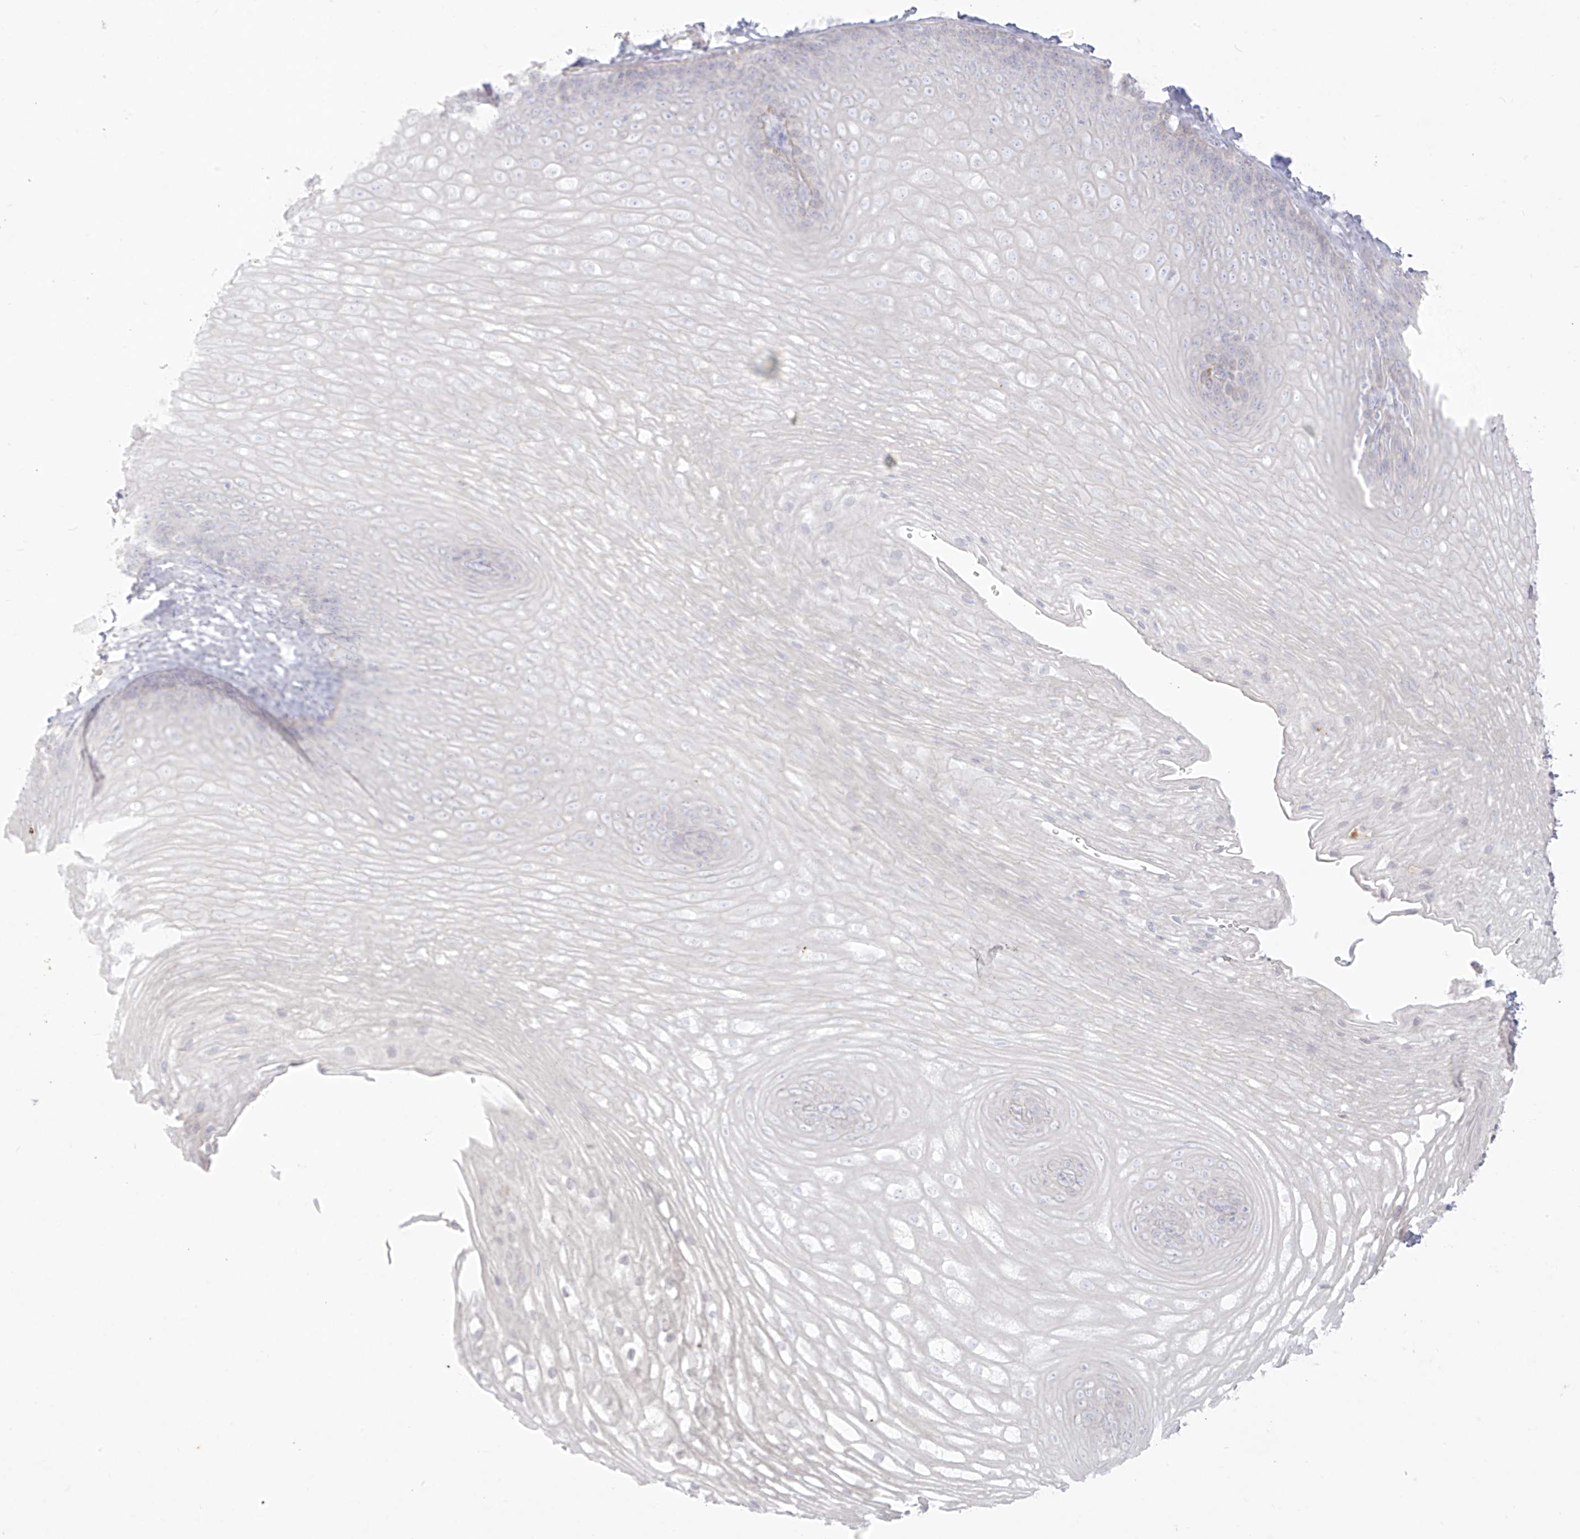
{"staining": {"intensity": "negative", "quantity": "none", "location": "none"}, "tissue": "esophagus", "cell_type": "Squamous epithelial cells", "image_type": "normal", "snomed": [{"axis": "morphology", "description": "Normal tissue, NOS"}, {"axis": "topography", "description": "Esophagus"}], "caption": "IHC histopathology image of benign esophagus stained for a protein (brown), which reveals no staining in squamous epithelial cells. Nuclei are stained in blue.", "gene": "TGM4", "patient": {"sex": "female", "age": 66}}